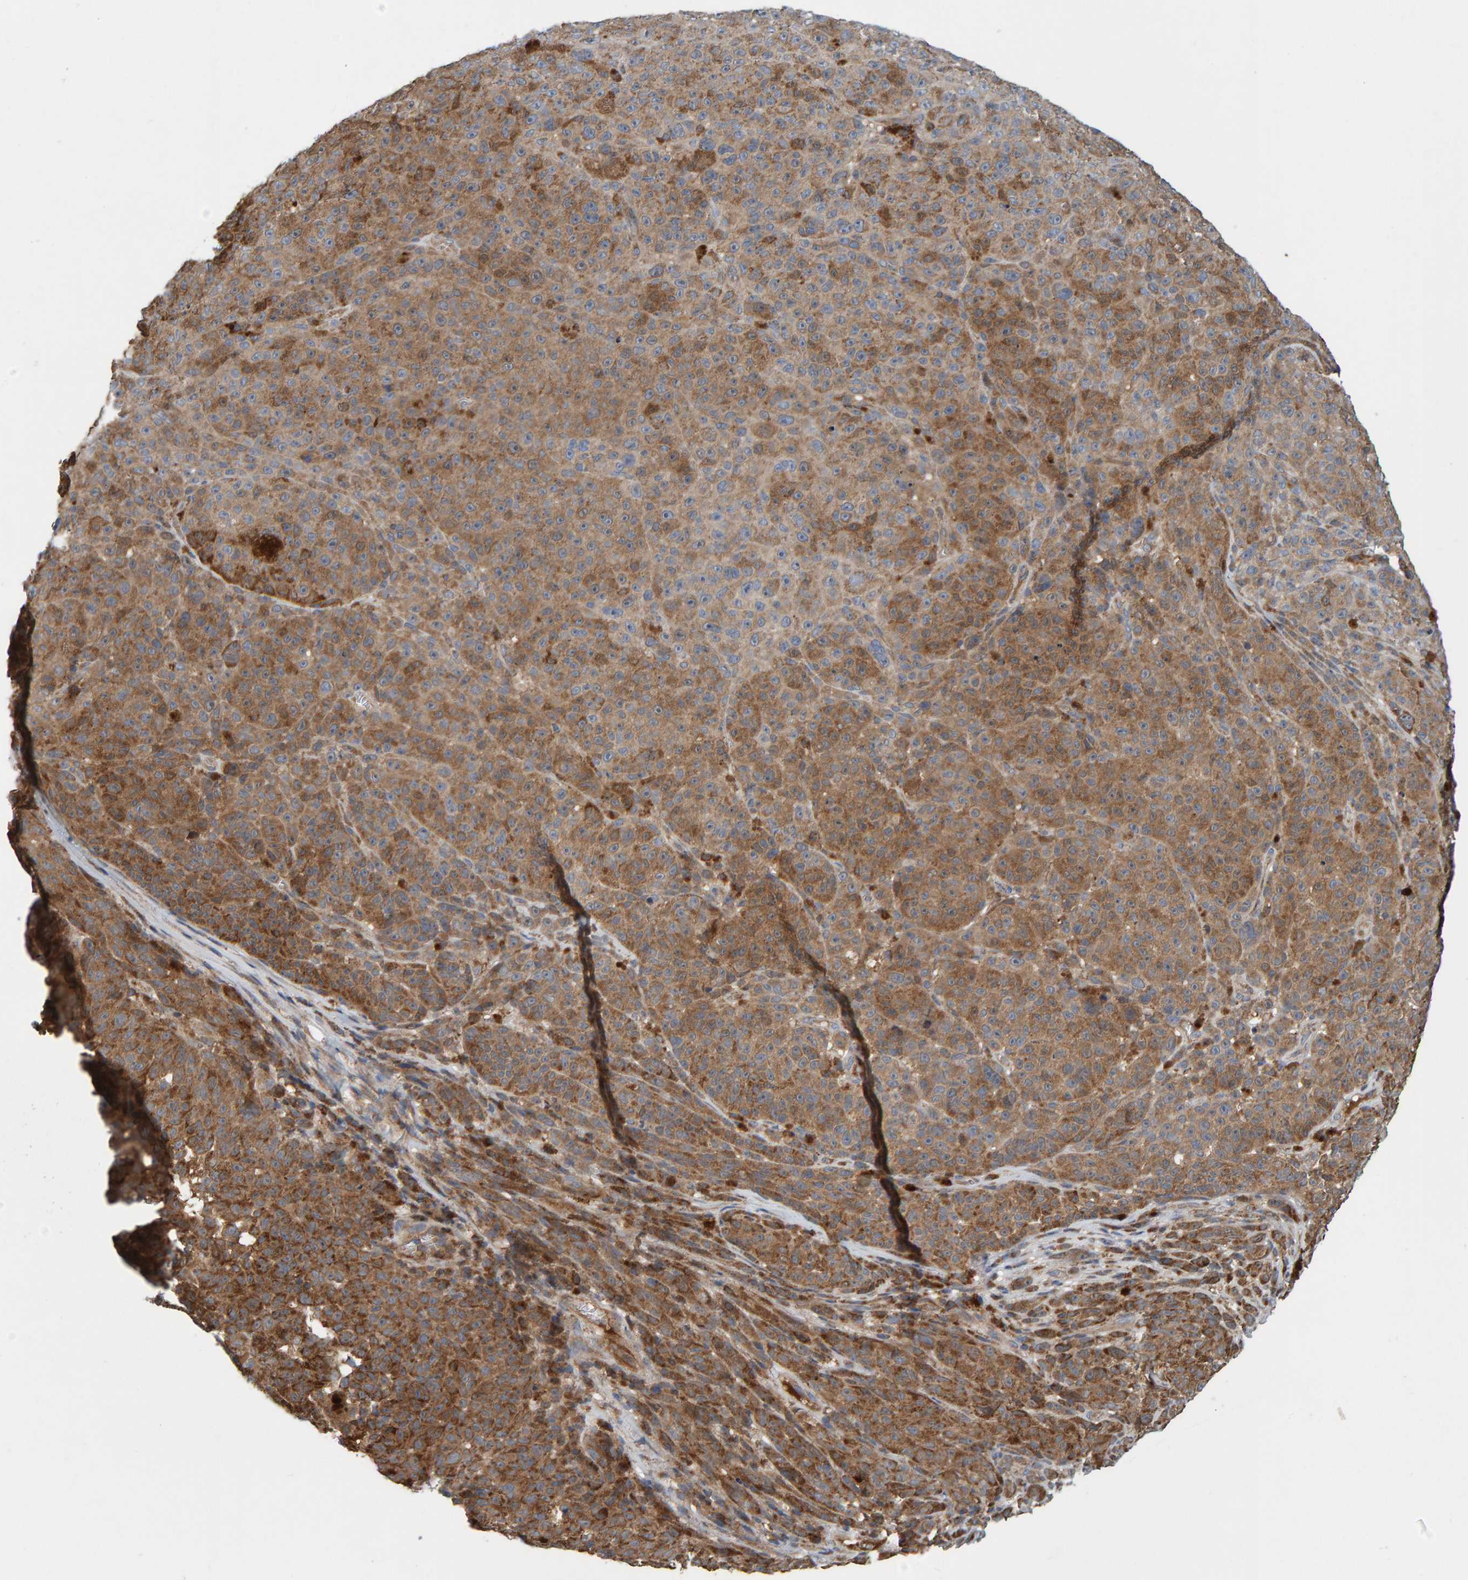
{"staining": {"intensity": "moderate", "quantity": ">75%", "location": "cytoplasmic/membranous"}, "tissue": "melanoma", "cell_type": "Tumor cells", "image_type": "cancer", "snomed": [{"axis": "morphology", "description": "Malignant melanoma, NOS"}, {"axis": "topography", "description": "Skin"}], "caption": "IHC (DAB) staining of human melanoma reveals moderate cytoplasmic/membranous protein staining in approximately >75% of tumor cells. Using DAB (3,3'-diaminobenzidine) (brown) and hematoxylin (blue) stains, captured at high magnification using brightfield microscopy.", "gene": "KIAA0753", "patient": {"sex": "female", "age": 82}}